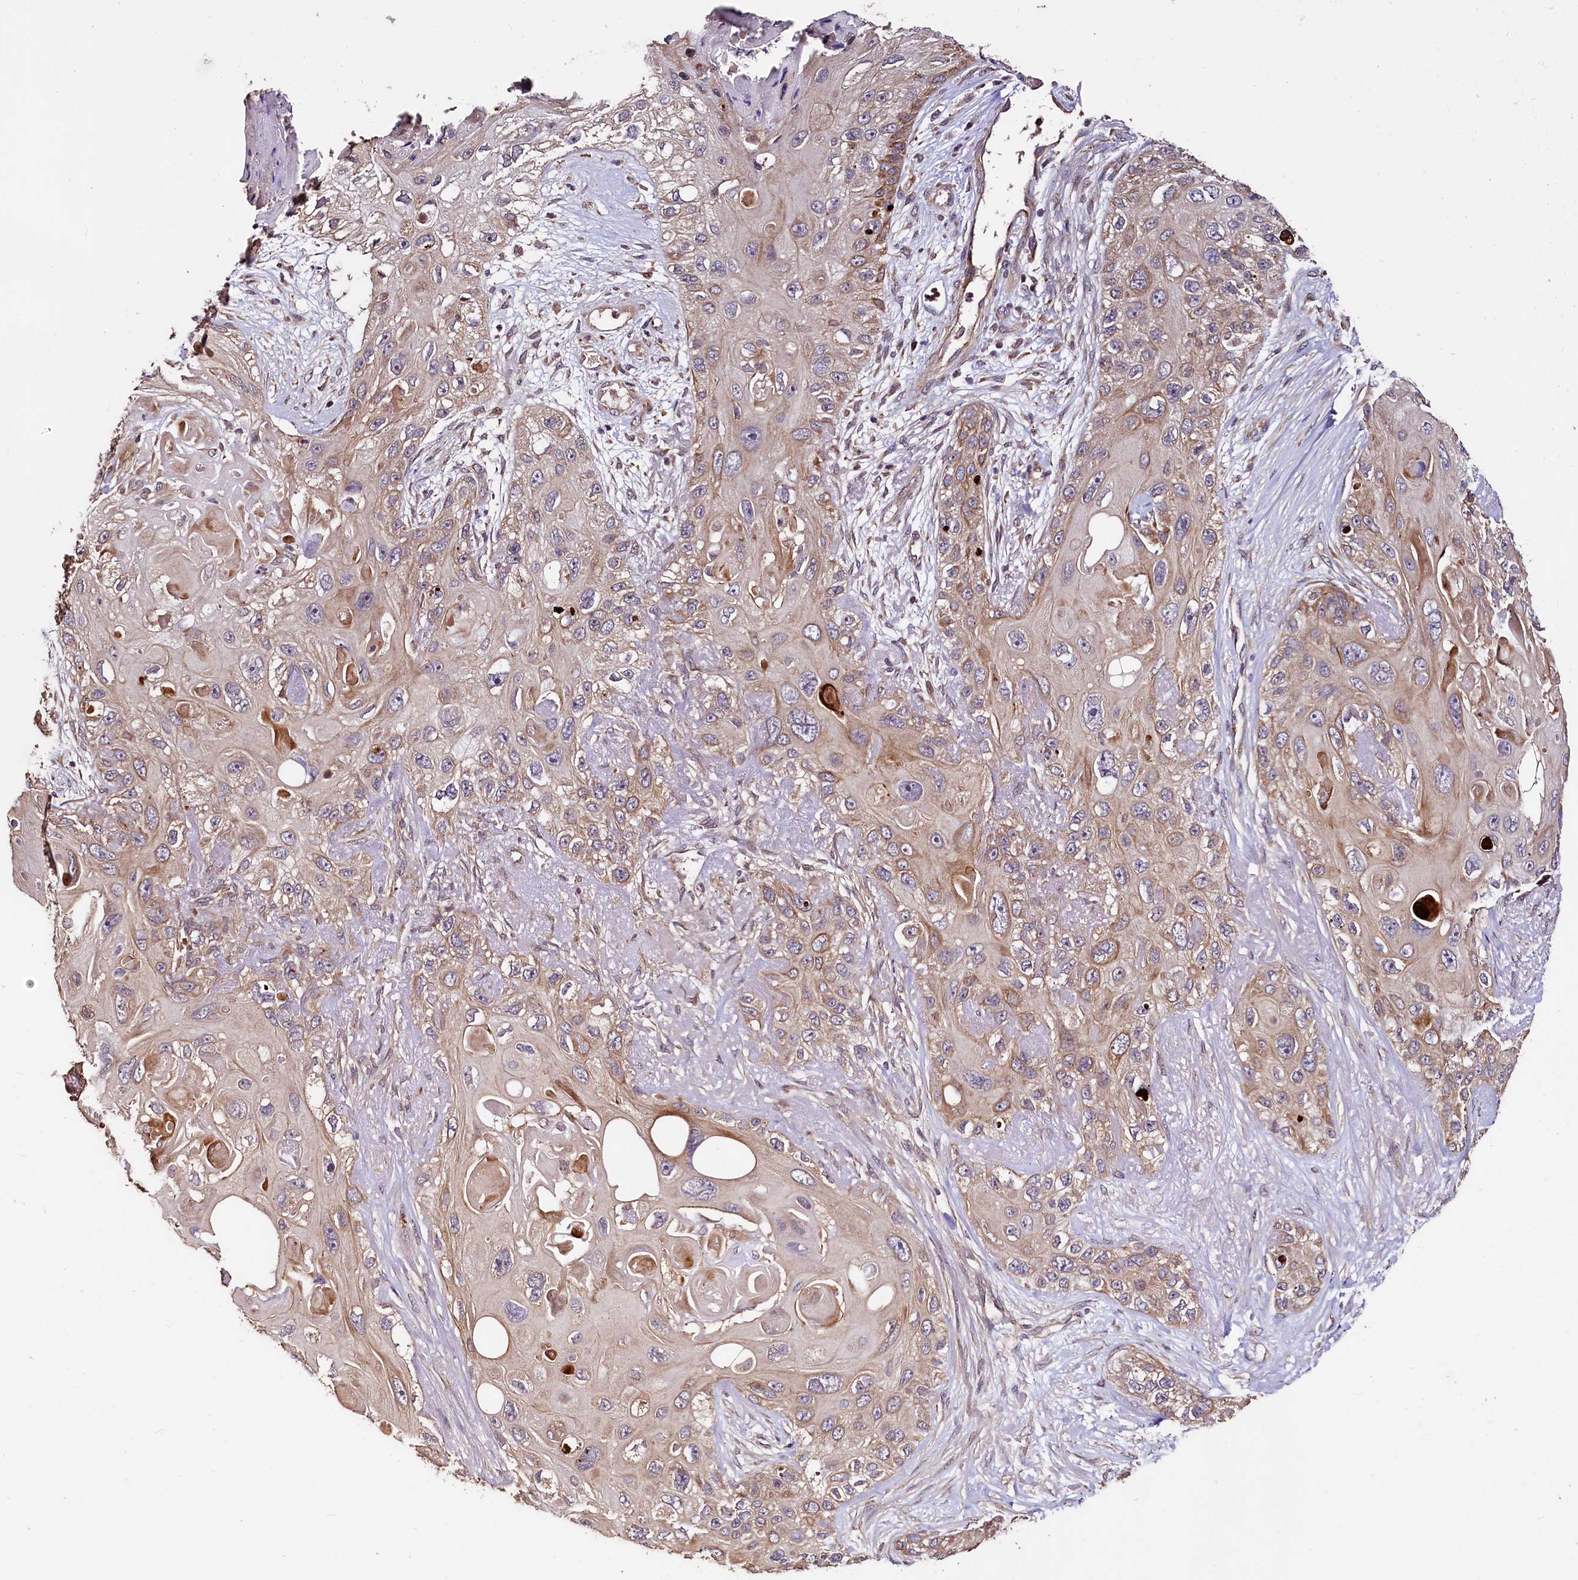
{"staining": {"intensity": "moderate", "quantity": "25%-75%", "location": "cytoplasmic/membranous"}, "tissue": "skin cancer", "cell_type": "Tumor cells", "image_type": "cancer", "snomed": [{"axis": "morphology", "description": "Normal tissue, NOS"}, {"axis": "morphology", "description": "Squamous cell carcinoma, NOS"}, {"axis": "topography", "description": "Skin"}], "caption": "An IHC micrograph of tumor tissue is shown. Protein staining in brown shows moderate cytoplasmic/membranous positivity in skin cancer within tumor cells. (DAB = brown stain, brightfield microscopy at high magnification).", "gene": "RASSF1", "patient": {"sex": "male", "age": 72}}